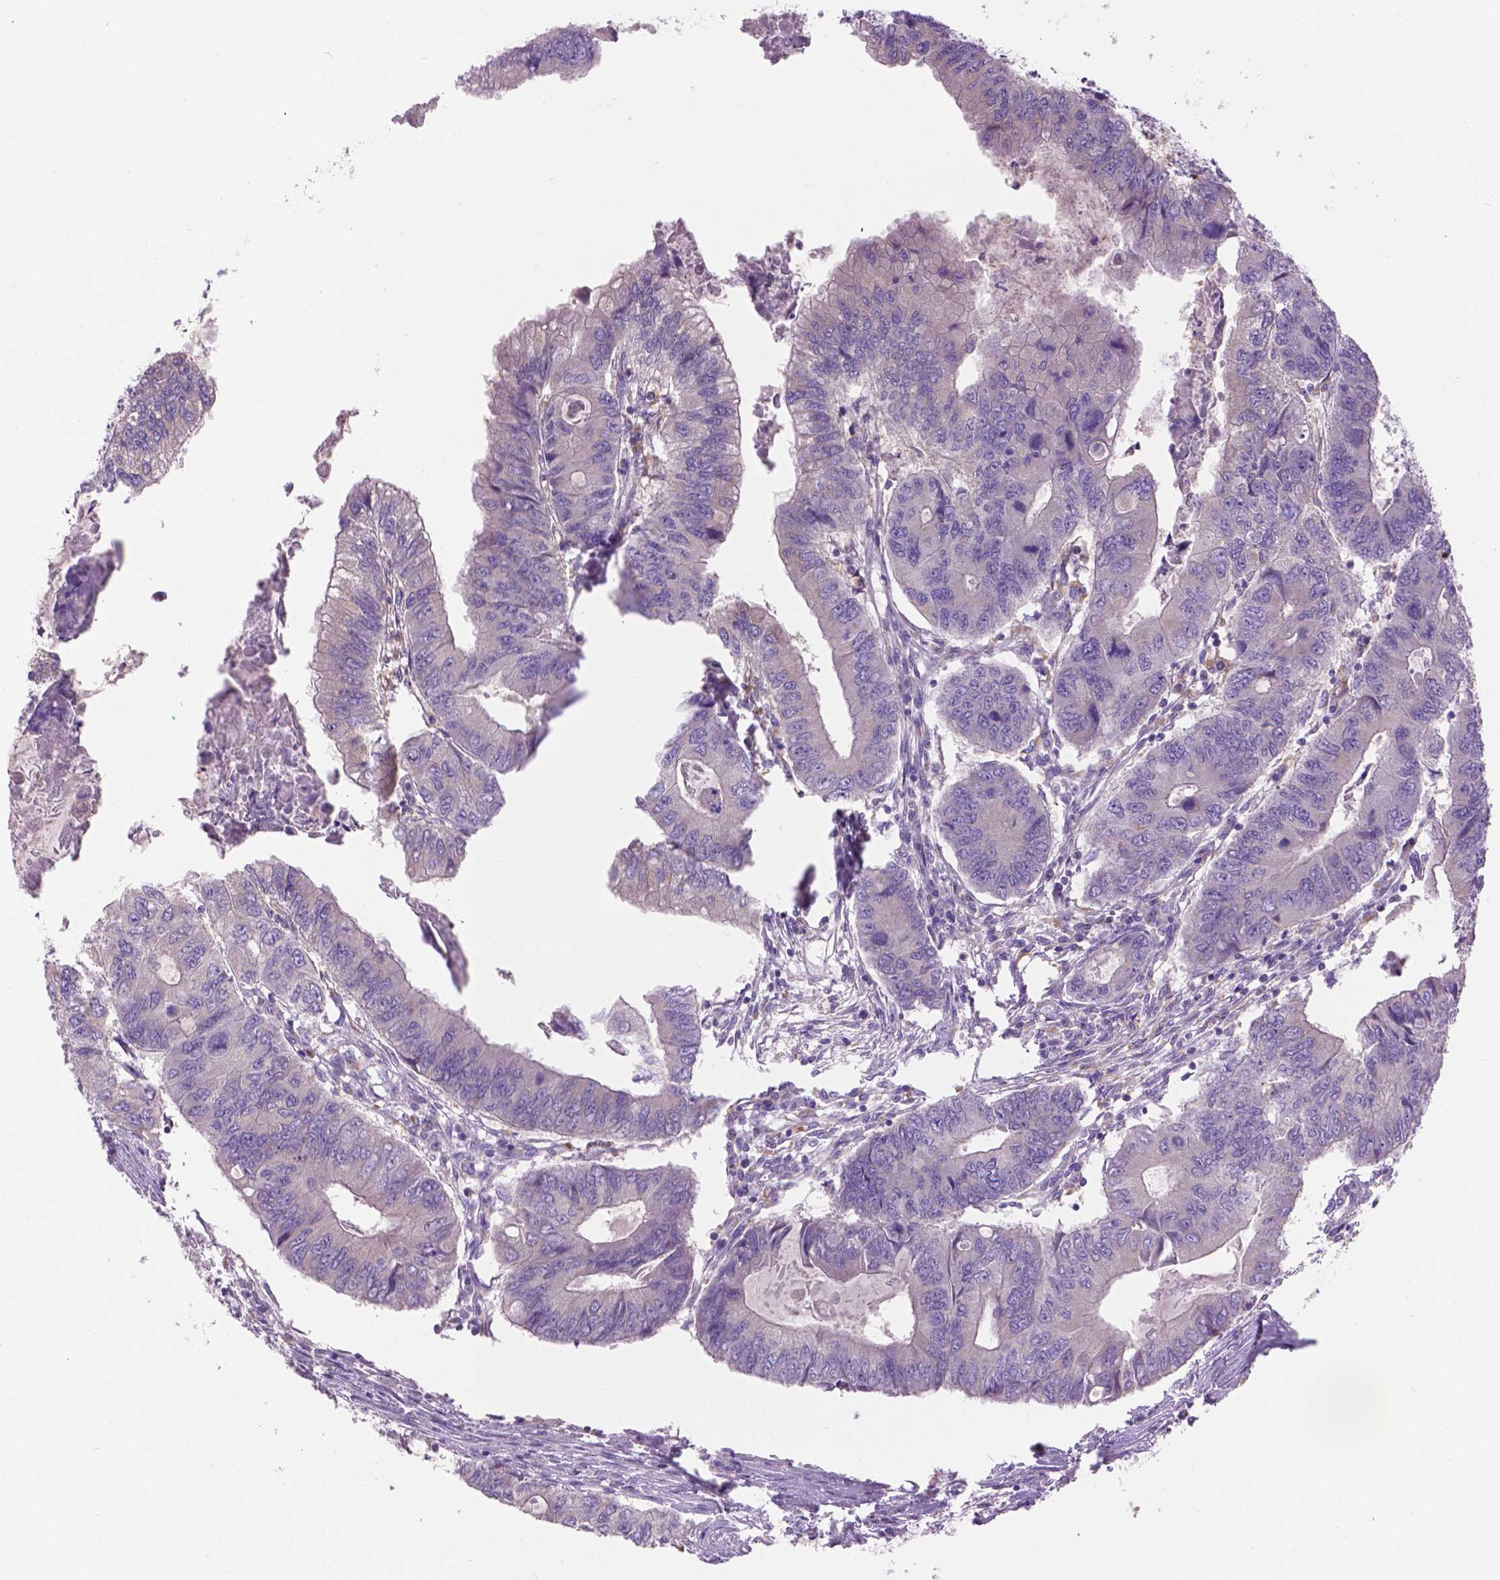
{"staining": {"intensity": "negative", "quantity": "none", "location": "none"}, "tissue": "colorectal cancer", "cell_type": "Tumor cells", "image_type": "cancer", "snomed": [{"axis": "morphology", "description": "Adenocarcinoma, NOS"}, {"axis": "topography", "description": "Colon"}], "caption": "An image of human colorectal cancer is negative for staining in tumor cells.", "gene": "CDH7", "patient": {"sex": "male", "age": 53}}